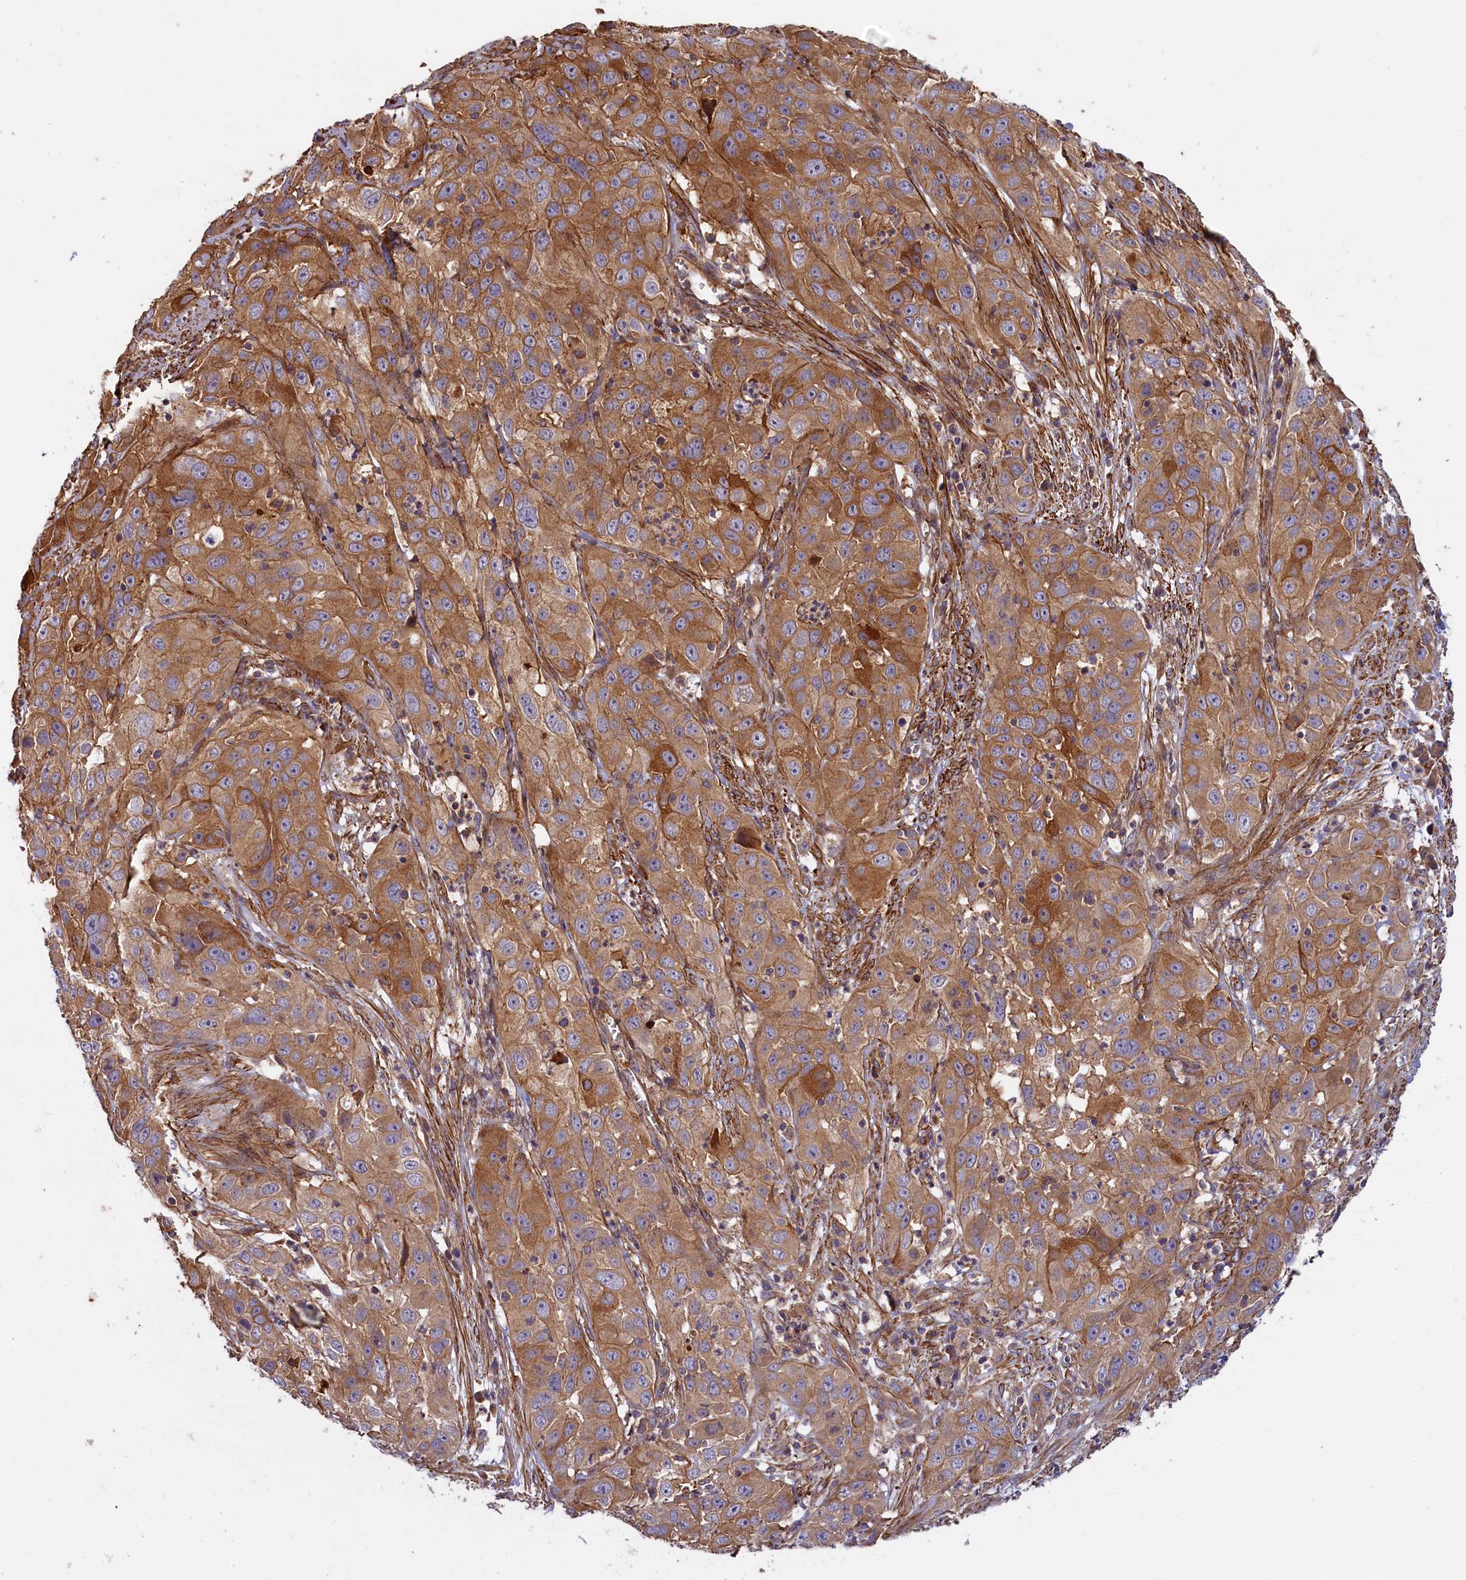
{"staining": {"intensity": "moderate", "quantity": ">75%", "location": "cytoplasmic/membranous"}, "tissue": "cervical cancer", "cell_type": "Tumor cells", "image_type": "cancer", "snomed": [{"axis": "morphology", "description": "Squamous cell carcinoma, NOS"}, {"axis": "topography", "description": "Cervix"}], "caption": "Tumor cells show medium levels of moderate cytoplasmic/membranous expression in about >75% of cells in human squamous cell carcinoma (cervical).", "gene": "FUZ", "patient": {"sex": "female", "age": 32}}